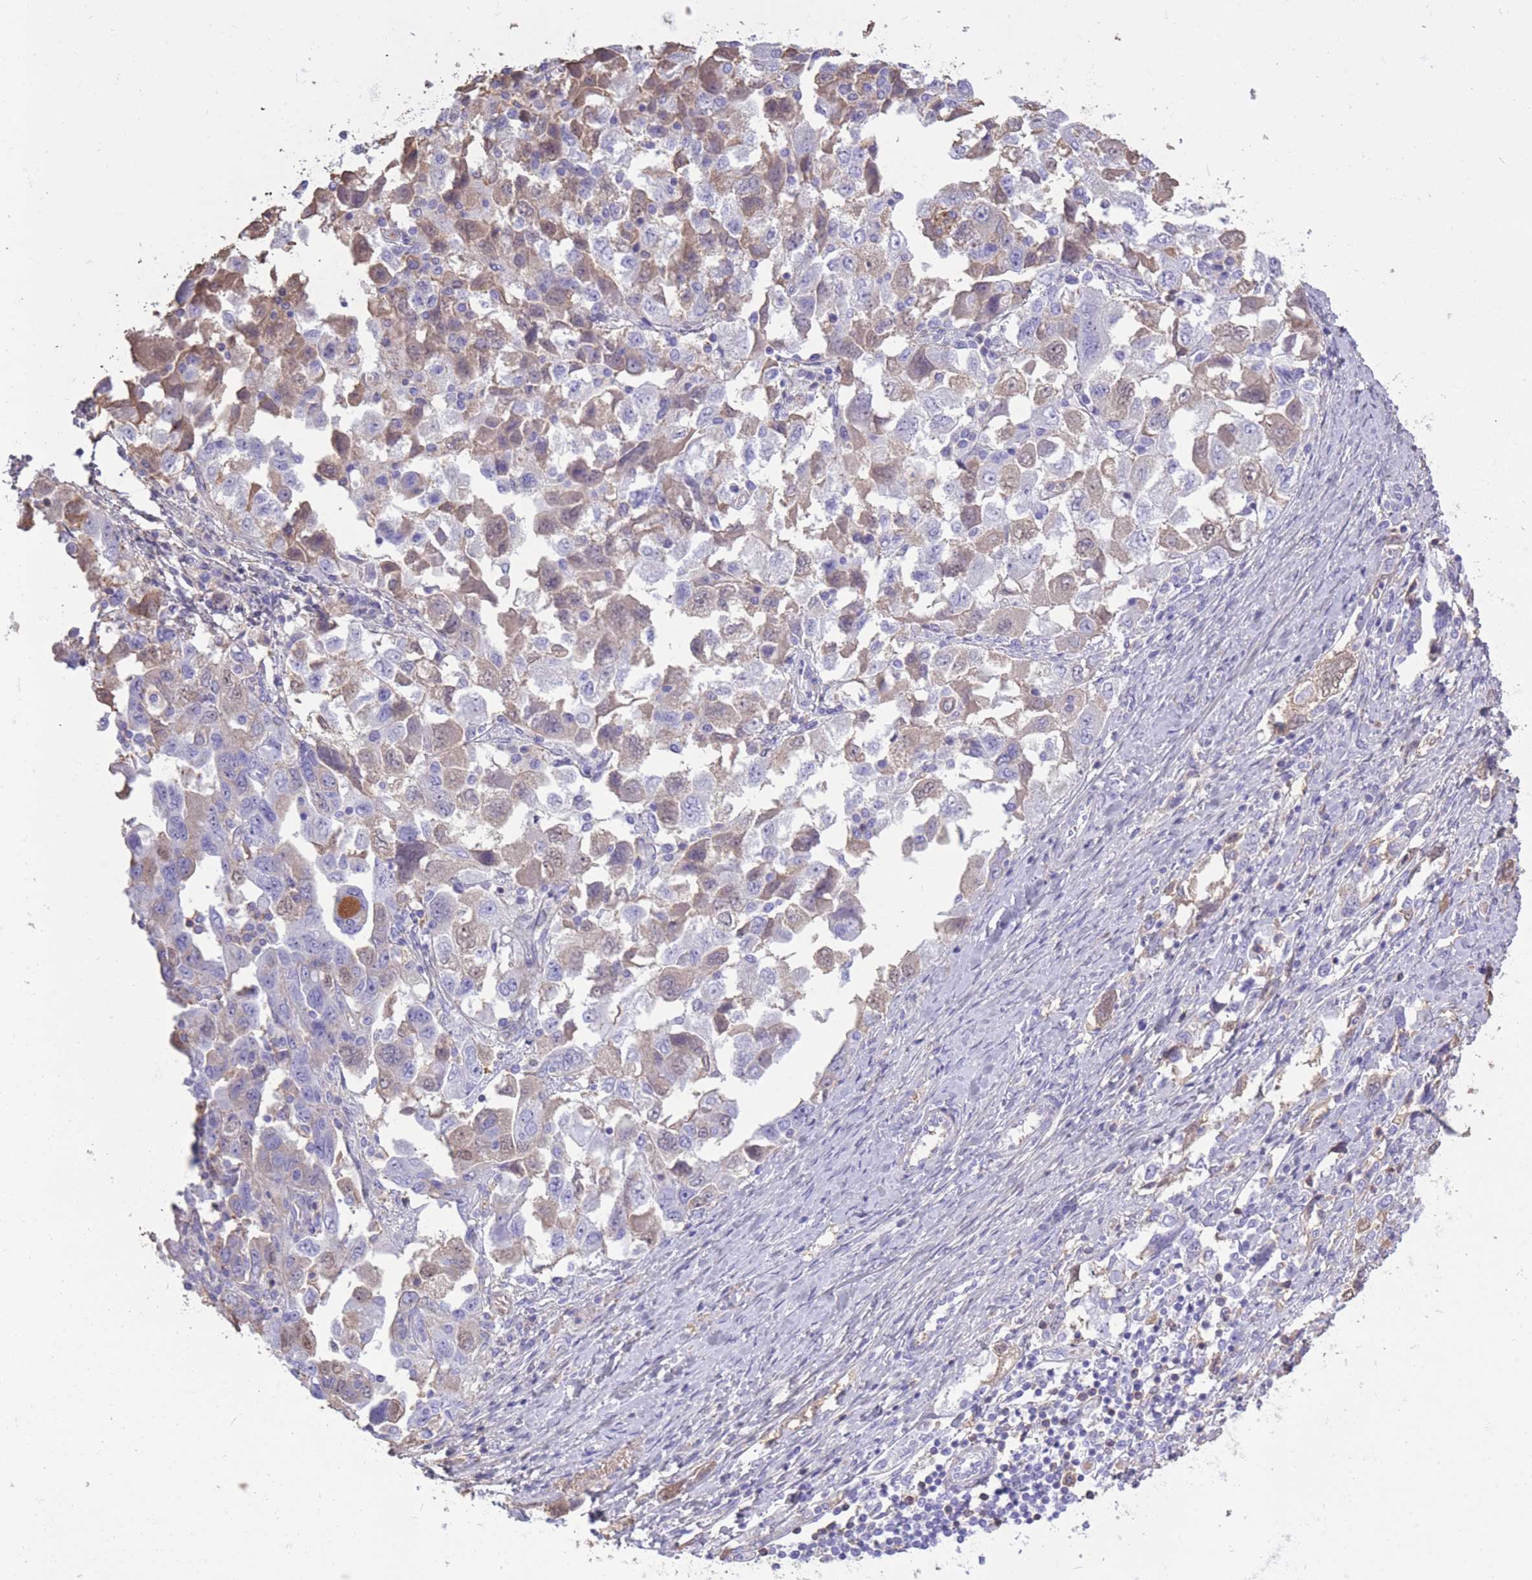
{"staining": {"intensity": "weak", "quantity": "25%-75%", "location": "cytoplasmic/membranous,nuclear"}, "tissue": "ovarian cancer", "cell_type": "Tumor cells", "image_type": "cancer", "snomed": [{"axis": "morphology", "description": "Carcinoma, NOS"}, {"axis": "morphology", "description": "Cystadenocarcinoma, serous, NOS"}, {"axis": "topography", "description": "Ovary"}], "caption": "Human ovarian cancer (carcinoma) stained with a brown dye displays weak cytoplasmic/membranous and nuclear positive expression in about 25%-75% of tumor cells.", "gene": "AP3S2", "patient": {"sex": "female", "age": 69}}